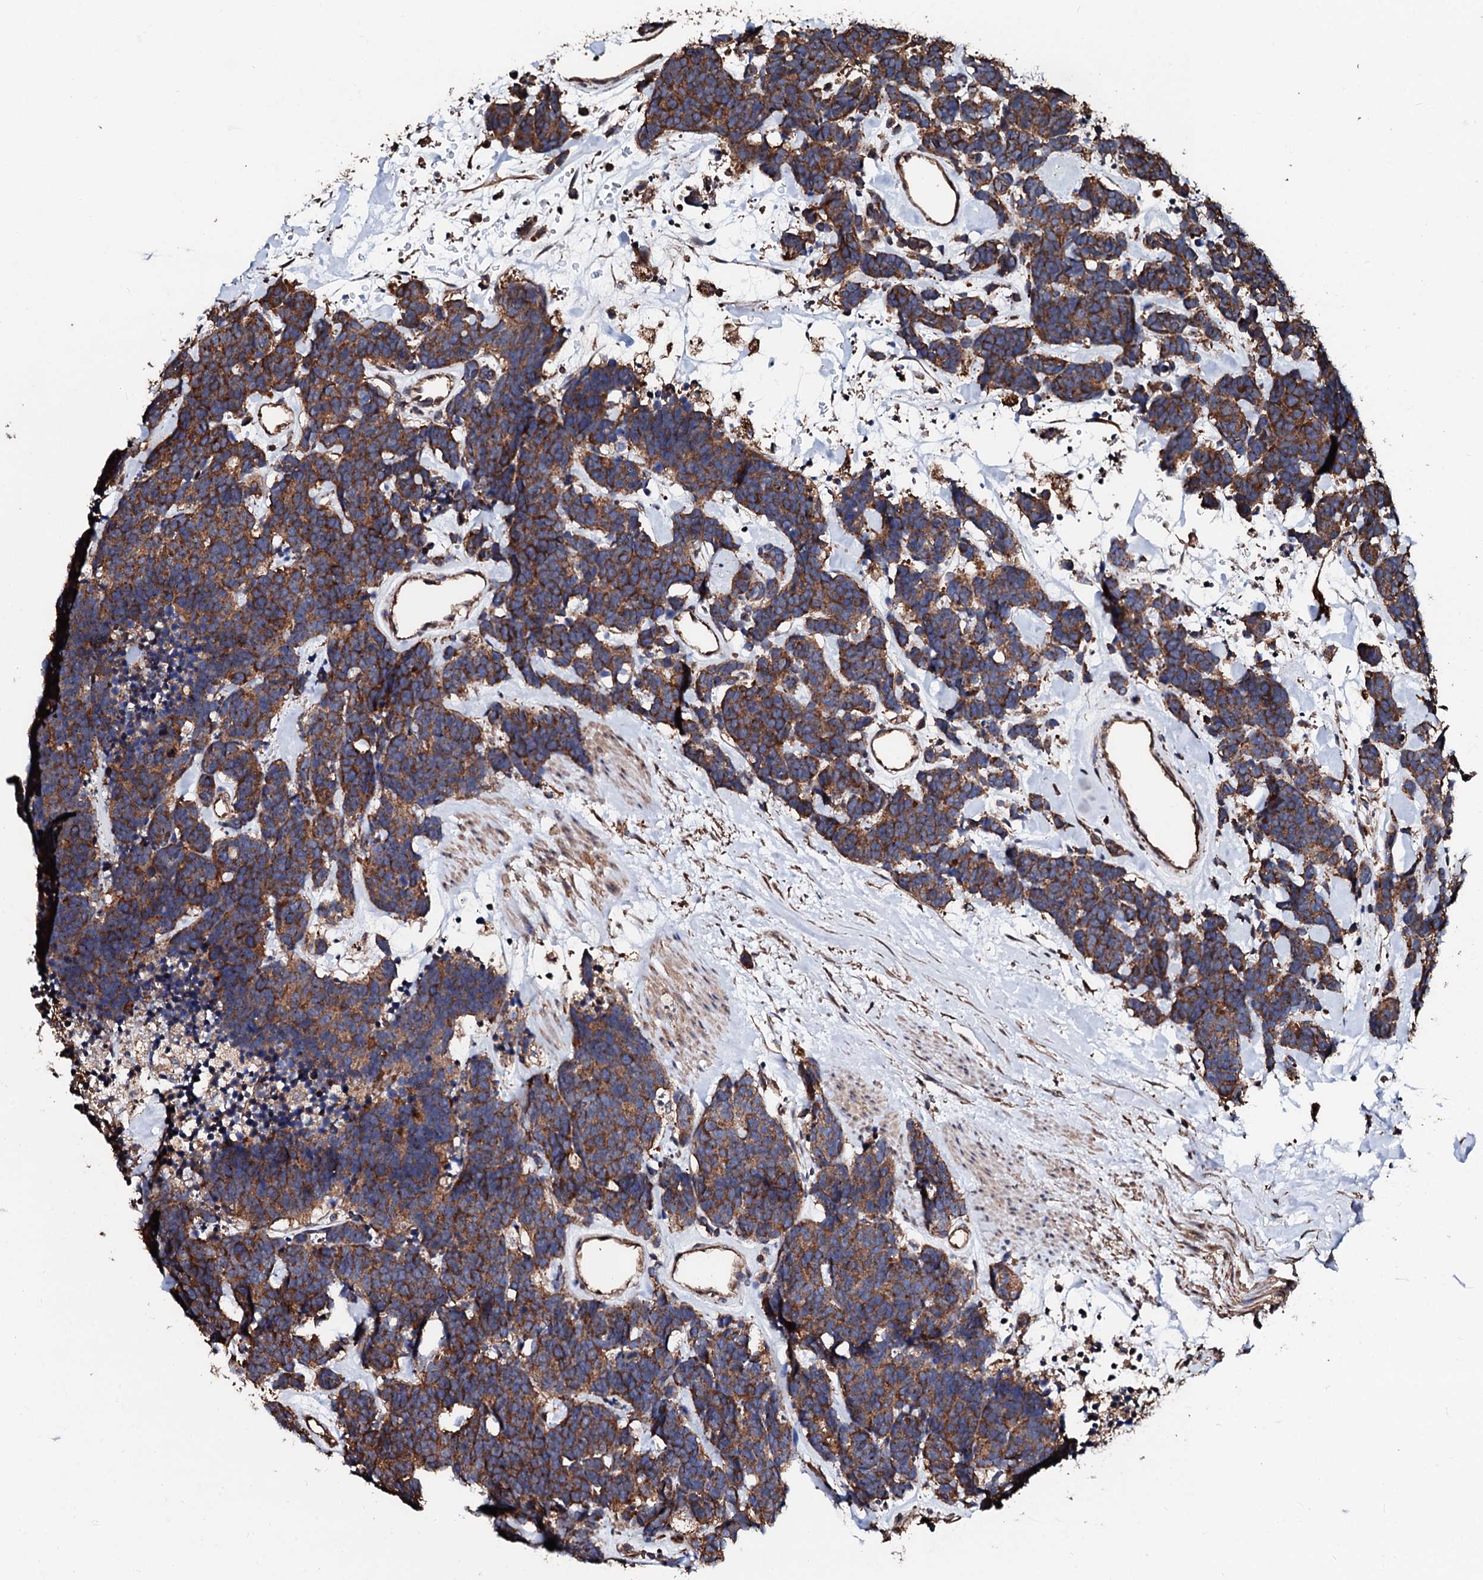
{"staining": {"intensity": "moderate", "quantity": ">75%", "location": "cytoplasmic/membranous"}, "tissue": "carcinoid", "cell_type": "Tumor cells", "image_type": "cancer", "snomed": [{"axis": "morphology", "description": "Carcinoma, NOS"}, {"axis": "morphology", "description": "Carcinoid, malignant, NOS"}, {"axis": "topography", "description": "Urinary bladder"}], "caption": "Immunohistochemistry micrograph of neoplastic tissue: human carcinoid stained using IHC displays medium levels of moderate protein expression localized specifically in the cytoplasmic/membranous of tumor cells, appearing as a cytoplasmic/membranous brown color.", "gene": "CKAP5", "patient": {"sex": "male", "age": 57}}